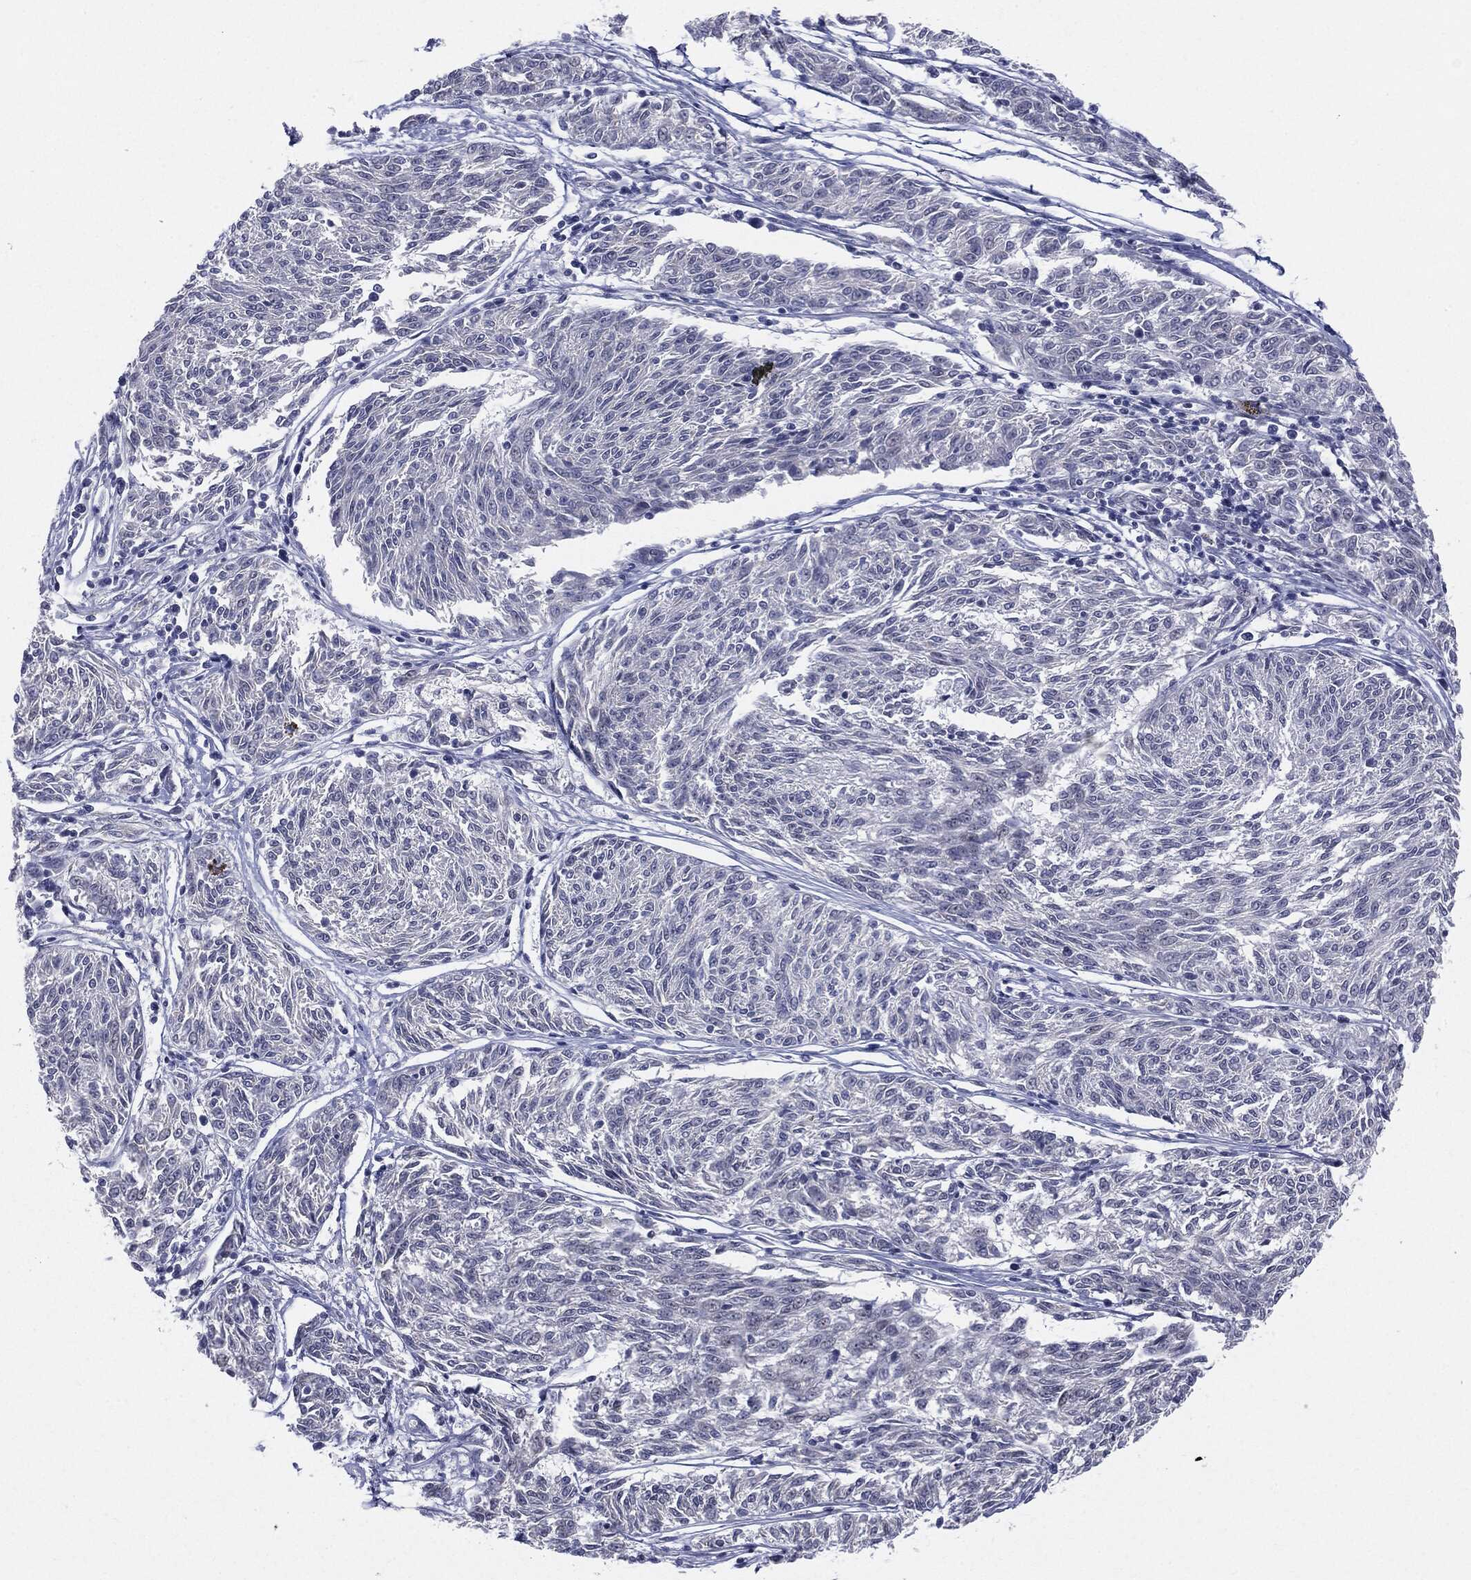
{"staining": {"intensity": "negative", "quantity": "none", "location": "none"}, "tissue": "melanoma", "cell_type": "Tumor cells", "image_type": "cancer", "snomed": [{"axis": "morphology", "description": "Malignant melanoma, NOS"}, {"axis": "topography", "description": "Skin"}], "caption": "A high-resolution micrograph shows immunohistochemistry (IHC) staining of malignant melanoma, which reveals no significant positivity in tumor cells.", "gene": "SLC5A5", "patient": {"sex": "female", "age": 72}}